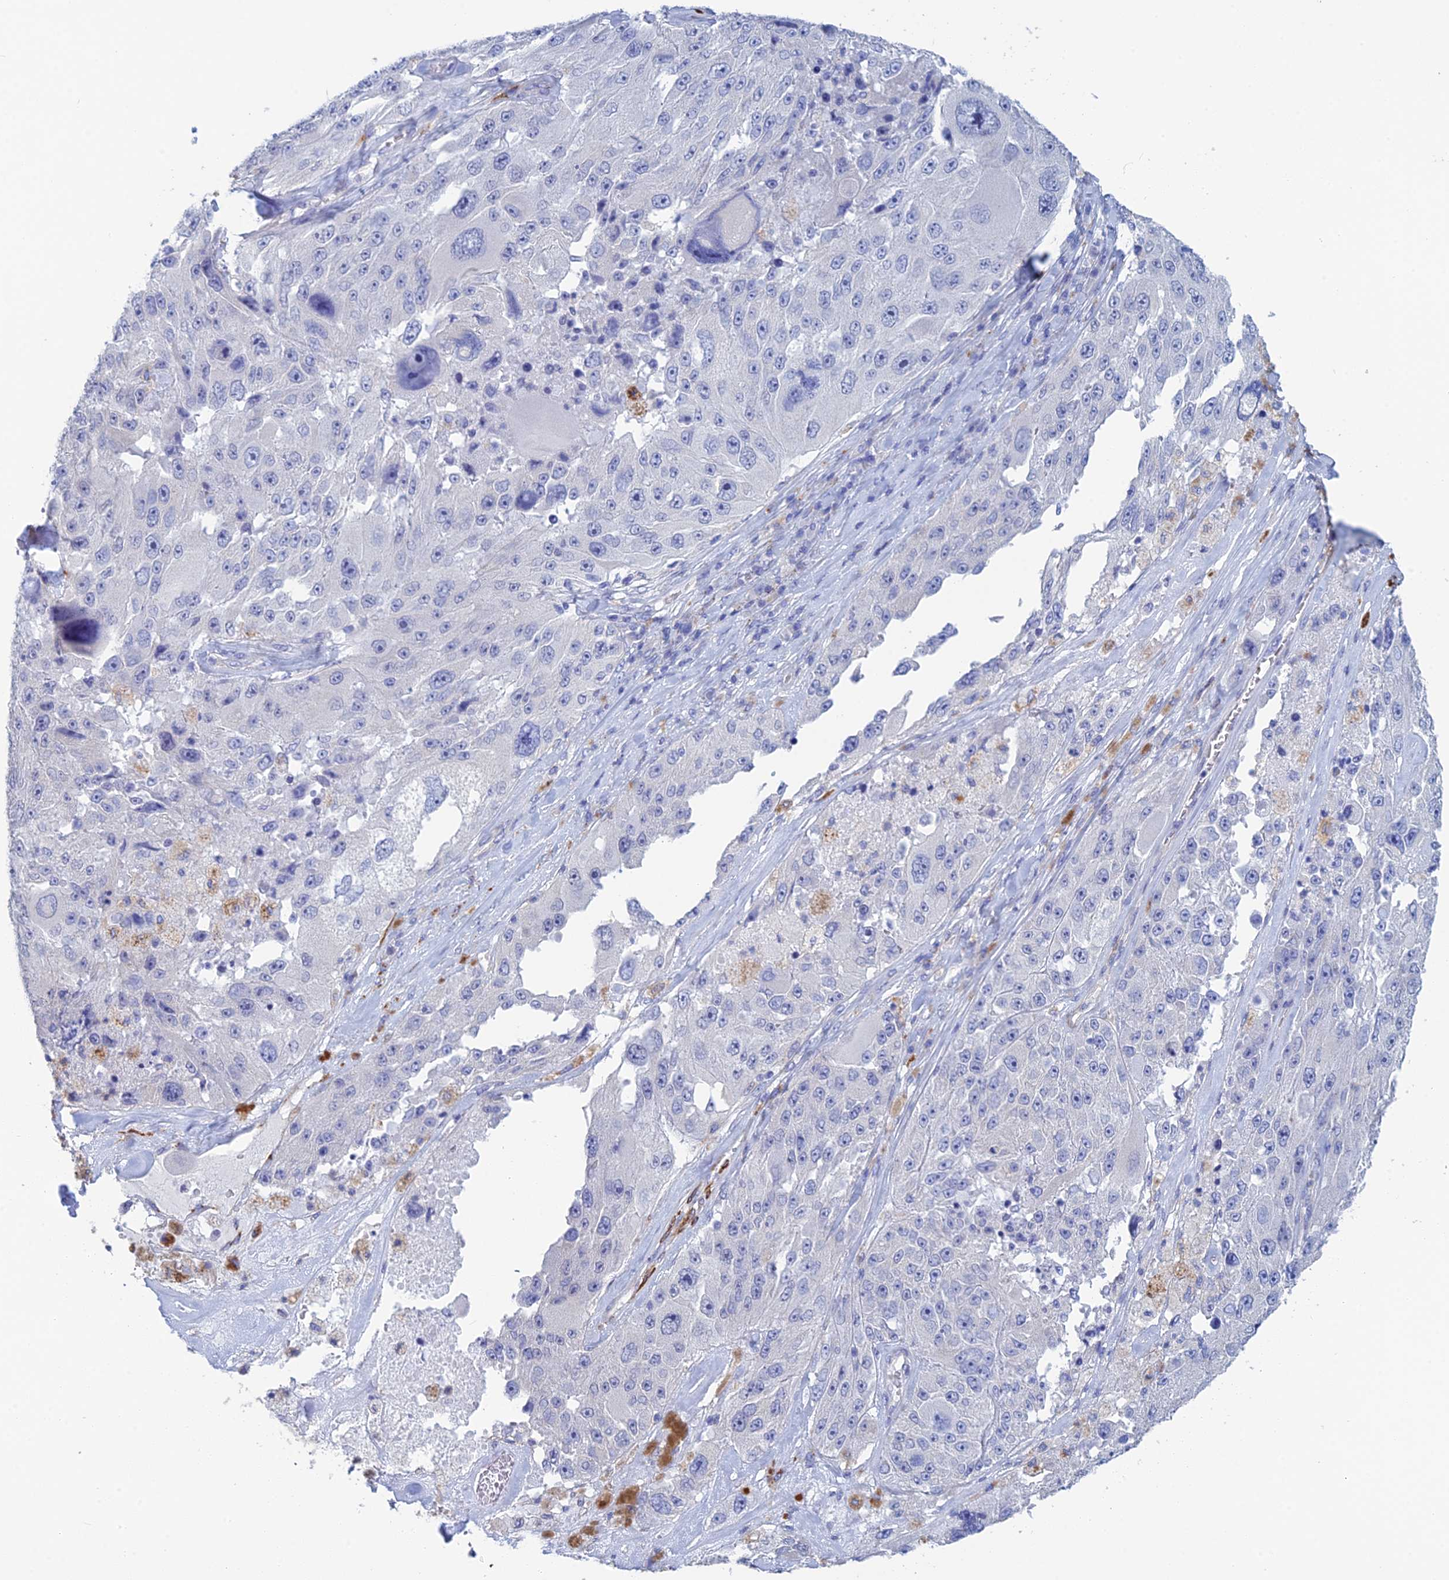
{"staining": {"intensity": "negative", "quantity": "none", "location": "none"}, "tissue": "melanoma", "cell_type": "Tumor cells", "image_type": "cancer", "snomed": [{"axis": "morphology", "description": "Malignant melanoma, Metastatic site"}, {"axis": "topography", "description": "Lymph node"}], "caption": "This is an immunohistochemistry (IHC) photomicrograph of malignant melanoma (metastatic site). There is no expression in tumor cells.", "gene": "PCDHA8", "patient": {"sex": "male", "age": 62}}